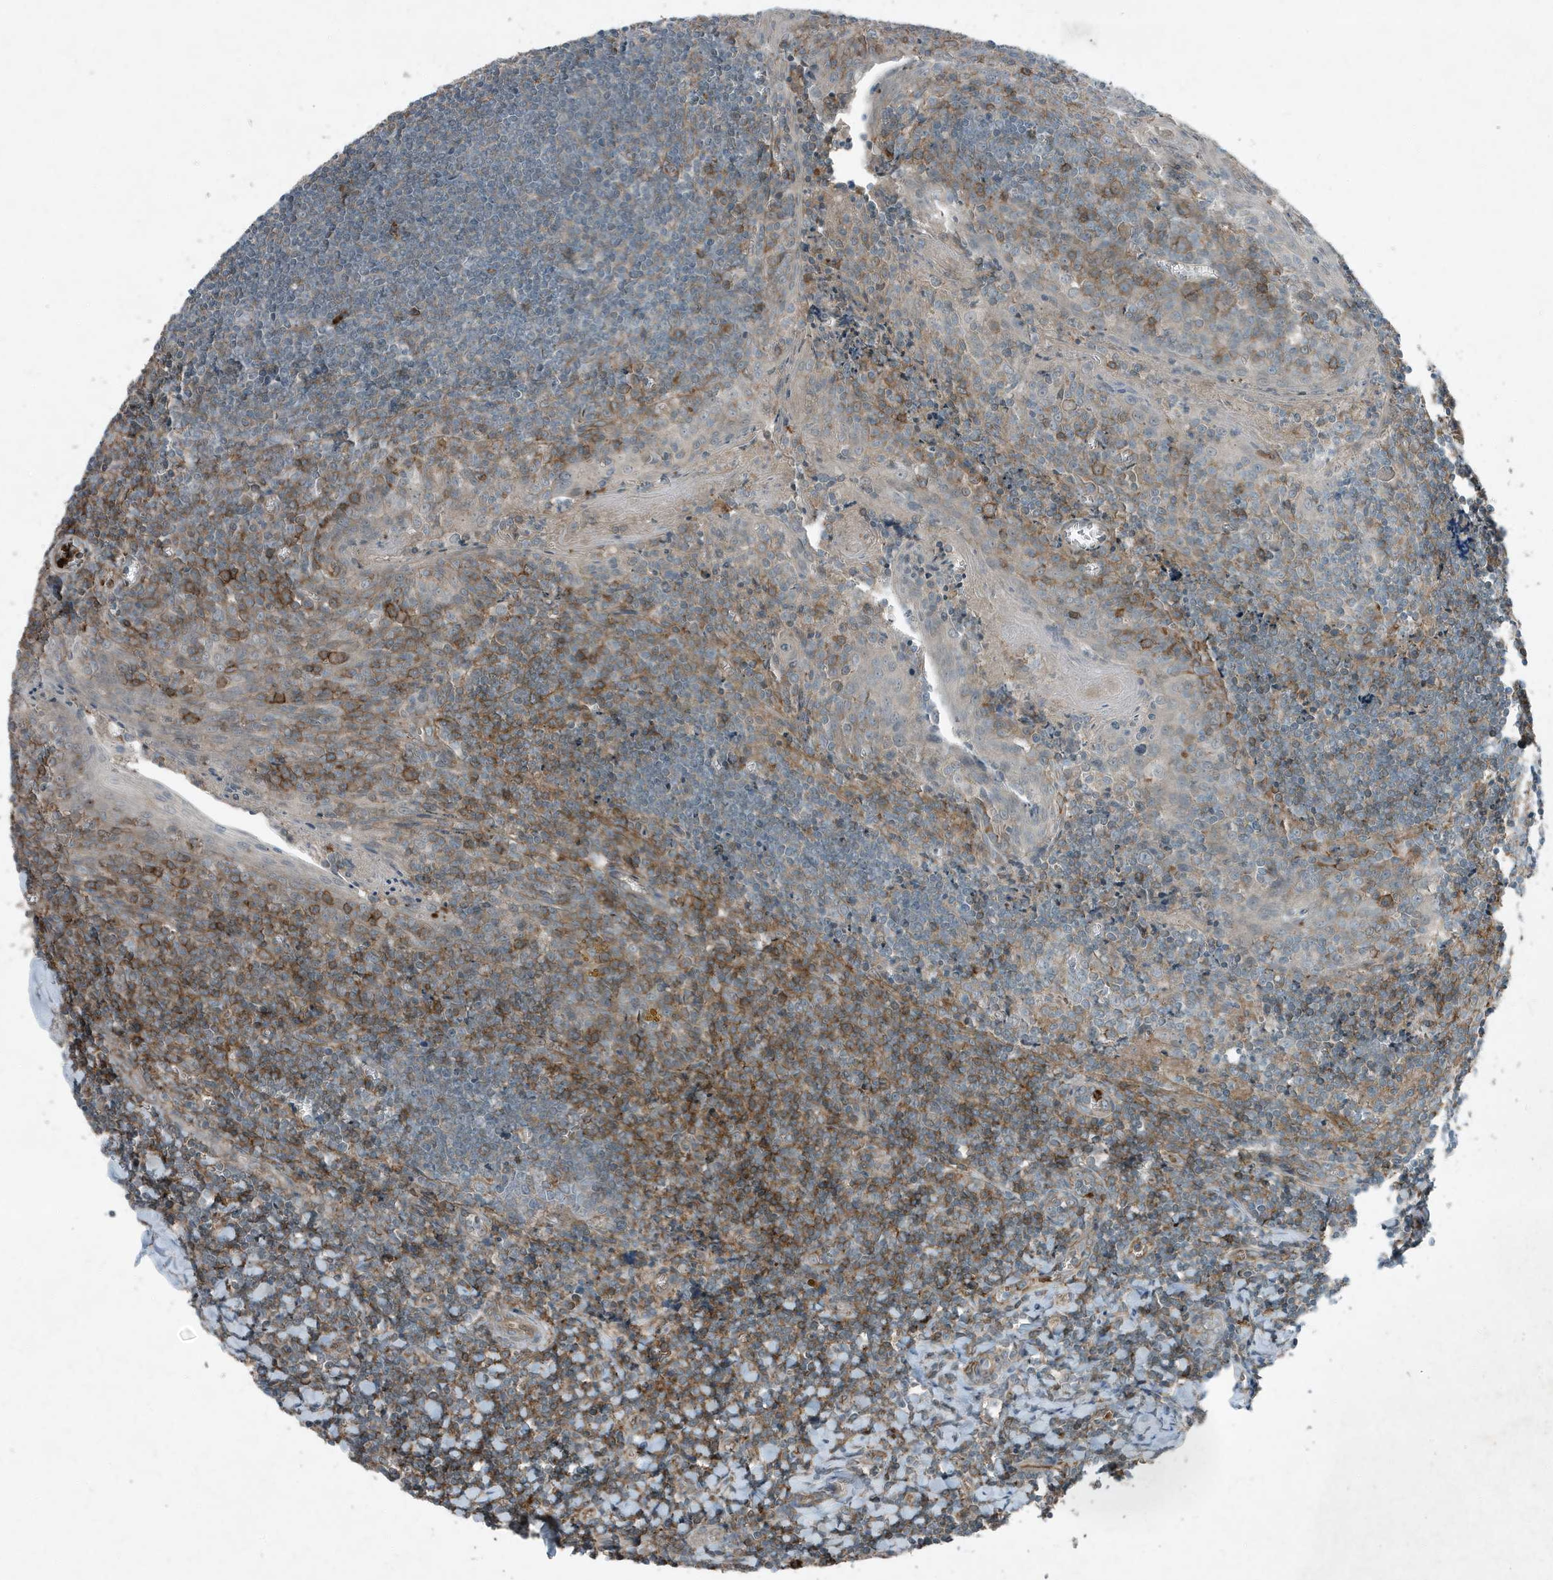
{"staining": {"intensity": "negative", "quantity": "none", "location": "none"}, "tissue": "tonsil", "cell_type": "Germinal center cells", "image_type": "normal", "snomed": [{"axis": "morphology", "description": "Normal tissue, NOS"}, {"axis": "topography", "description": "Tonsil"}], "caption": "DAB (3,3'-diaminobenzidine) immunohistochemical staining of benign tonsil reveals no significant expression in germinal center cells.", "gene": "DAPP1", "patient": {"sex": "male", "age": 27}}